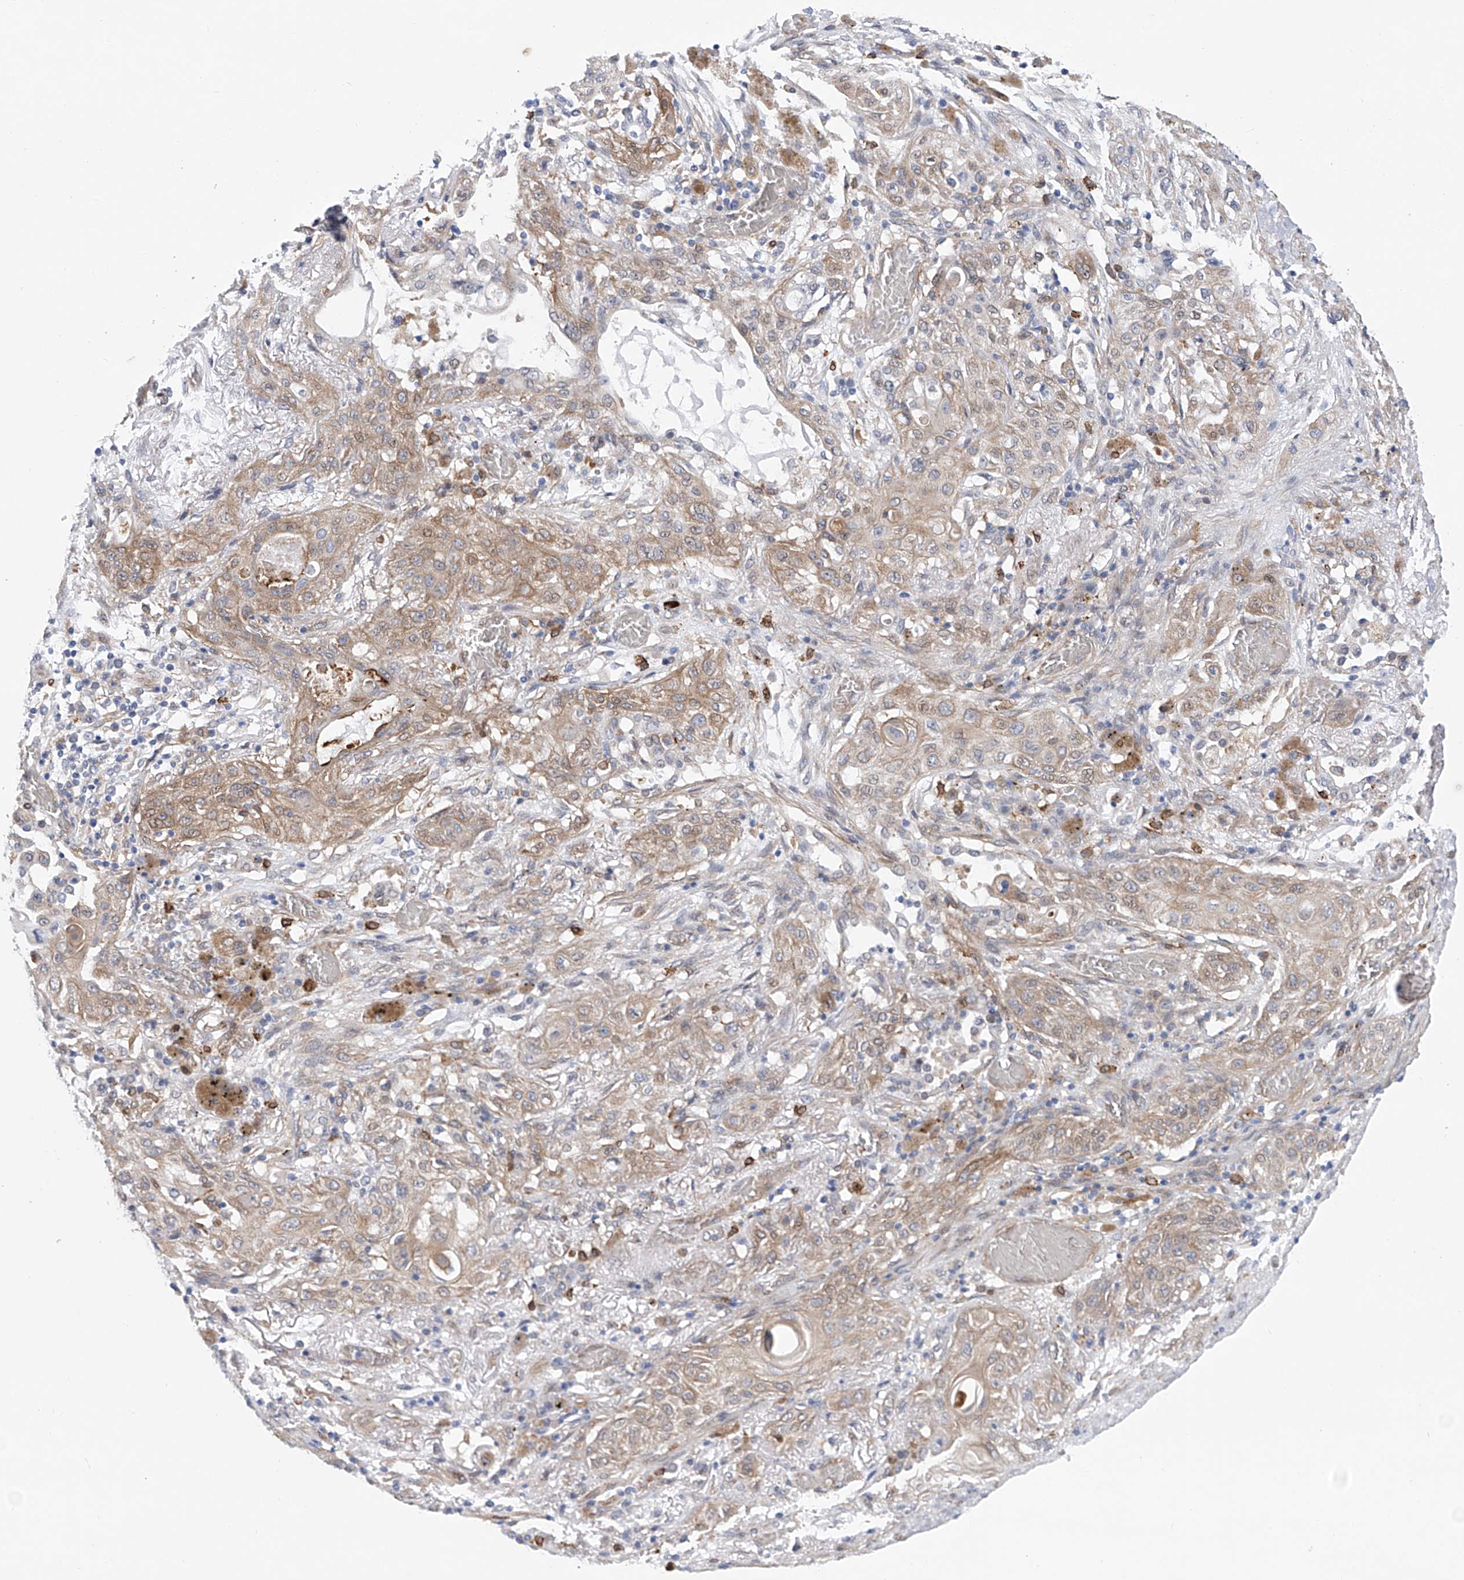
{"staining": {"intensity": "weak", "quantity": ">75%", "location": "cytoplasmic/membranous"}, "tissue": "lung cancer", "cell_type": "Tumor cells", "image_type": "cancer", "snomed": [{"axis": "morphology", "description": "Squamous cell carcinoma, NOS"}, {"axis": "topography", "description": "Lung"}], "caption": "Lung cancer was stained to show a protein in brown. There is low levels of weak cytoplasmic/membranous positivity in about >75% of tumor cells.", "gene": "TNN", "patient": {"sex": "female", "age": 47}}